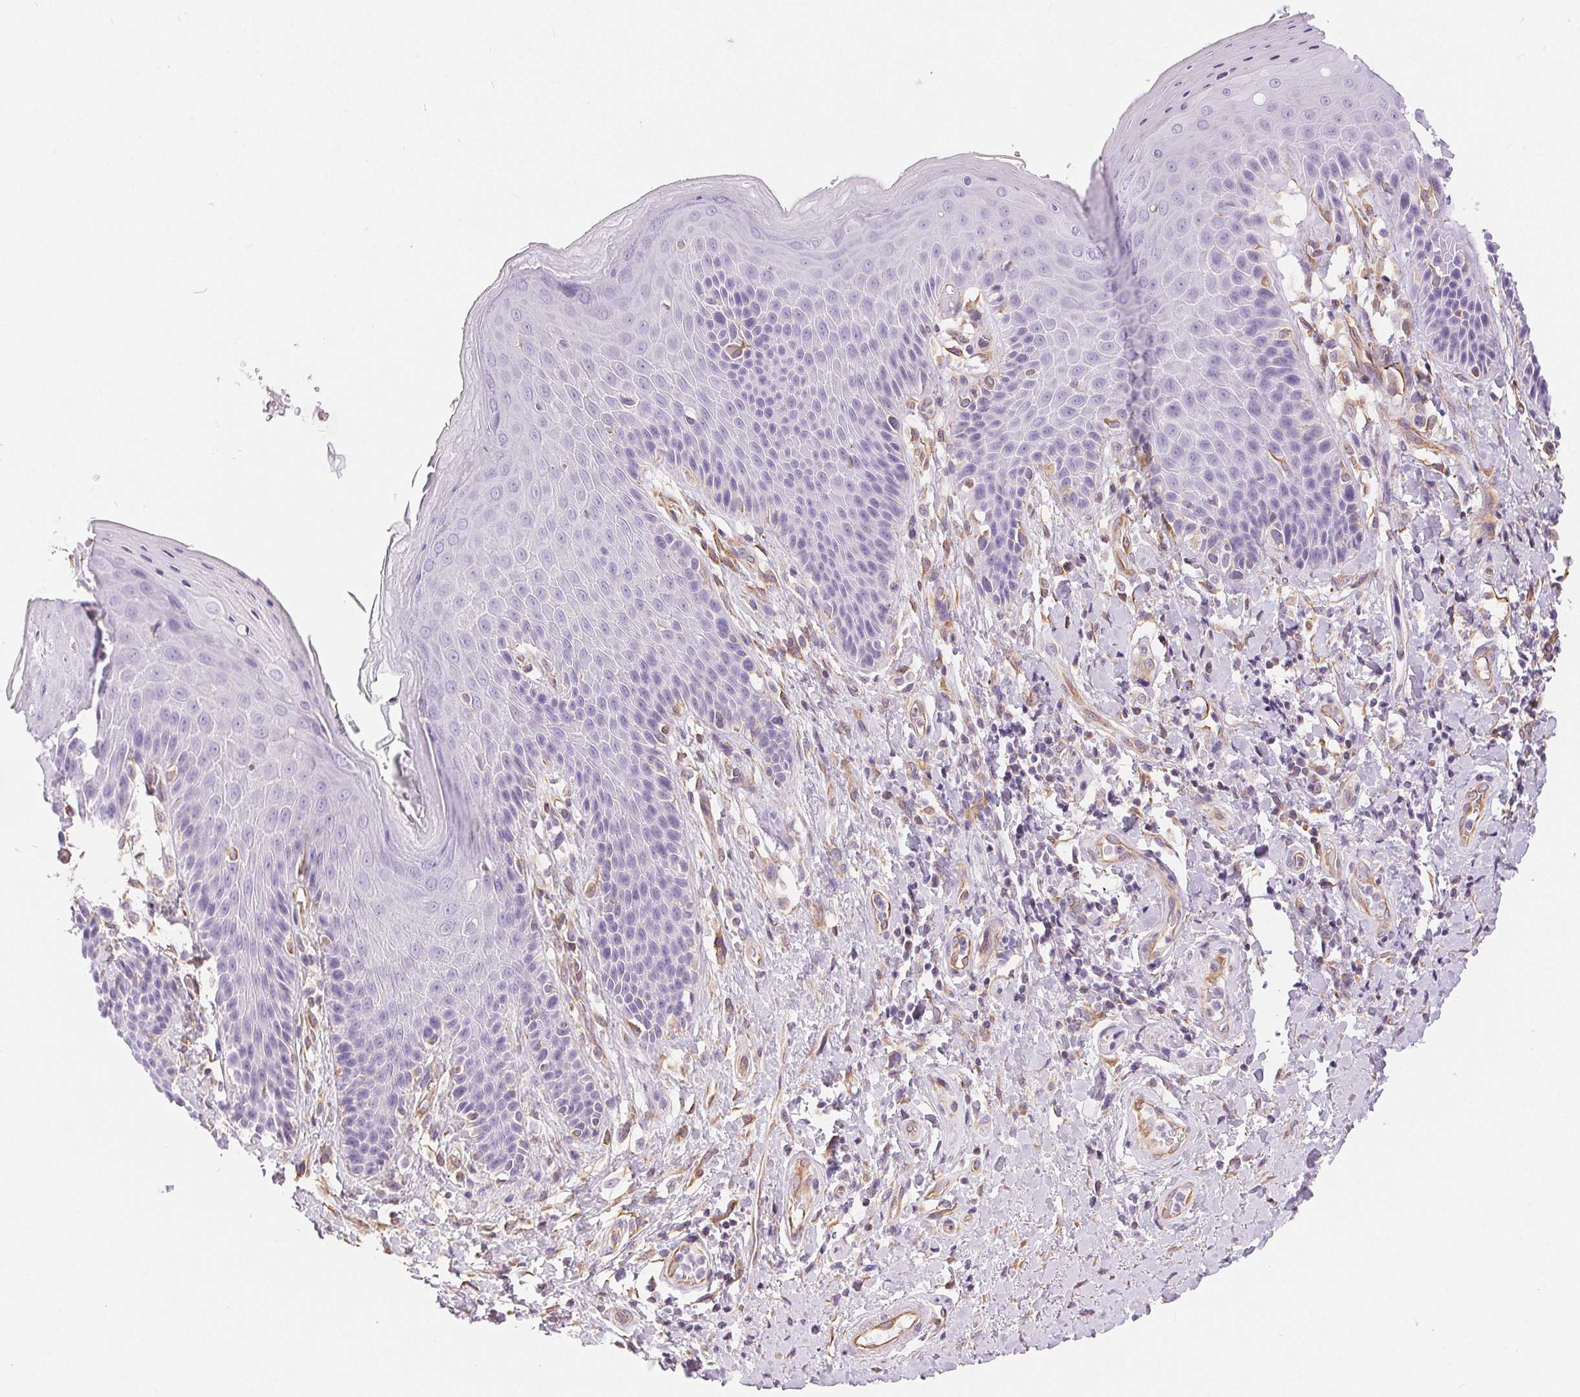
{"staining": {"intensity": "negative", "quantity": "none", "location": "none"}, "tissue": "skin", "cell_type": "Epidermal cells", "image_type": "normal", "snomed": [{"axis": "morphology", "description": "Normal tissue, NOS"}, {"axis": "topography", "description": "Anal"}, {"axis": "topography", "description": "Peripheral nerve tissue"}], "caption": "DAB (3,3'-diaminobenzidine) immunohistochemical staining of unremarkable skin exhibits no significant staining in epidermal cells. (DAB (3,3'-diaminobenzidine) immunohistochemistry (IHC) with hematoxylin counter stain).", "gene": "GFAP", "patient": {"sex": "male", "age": 51}}